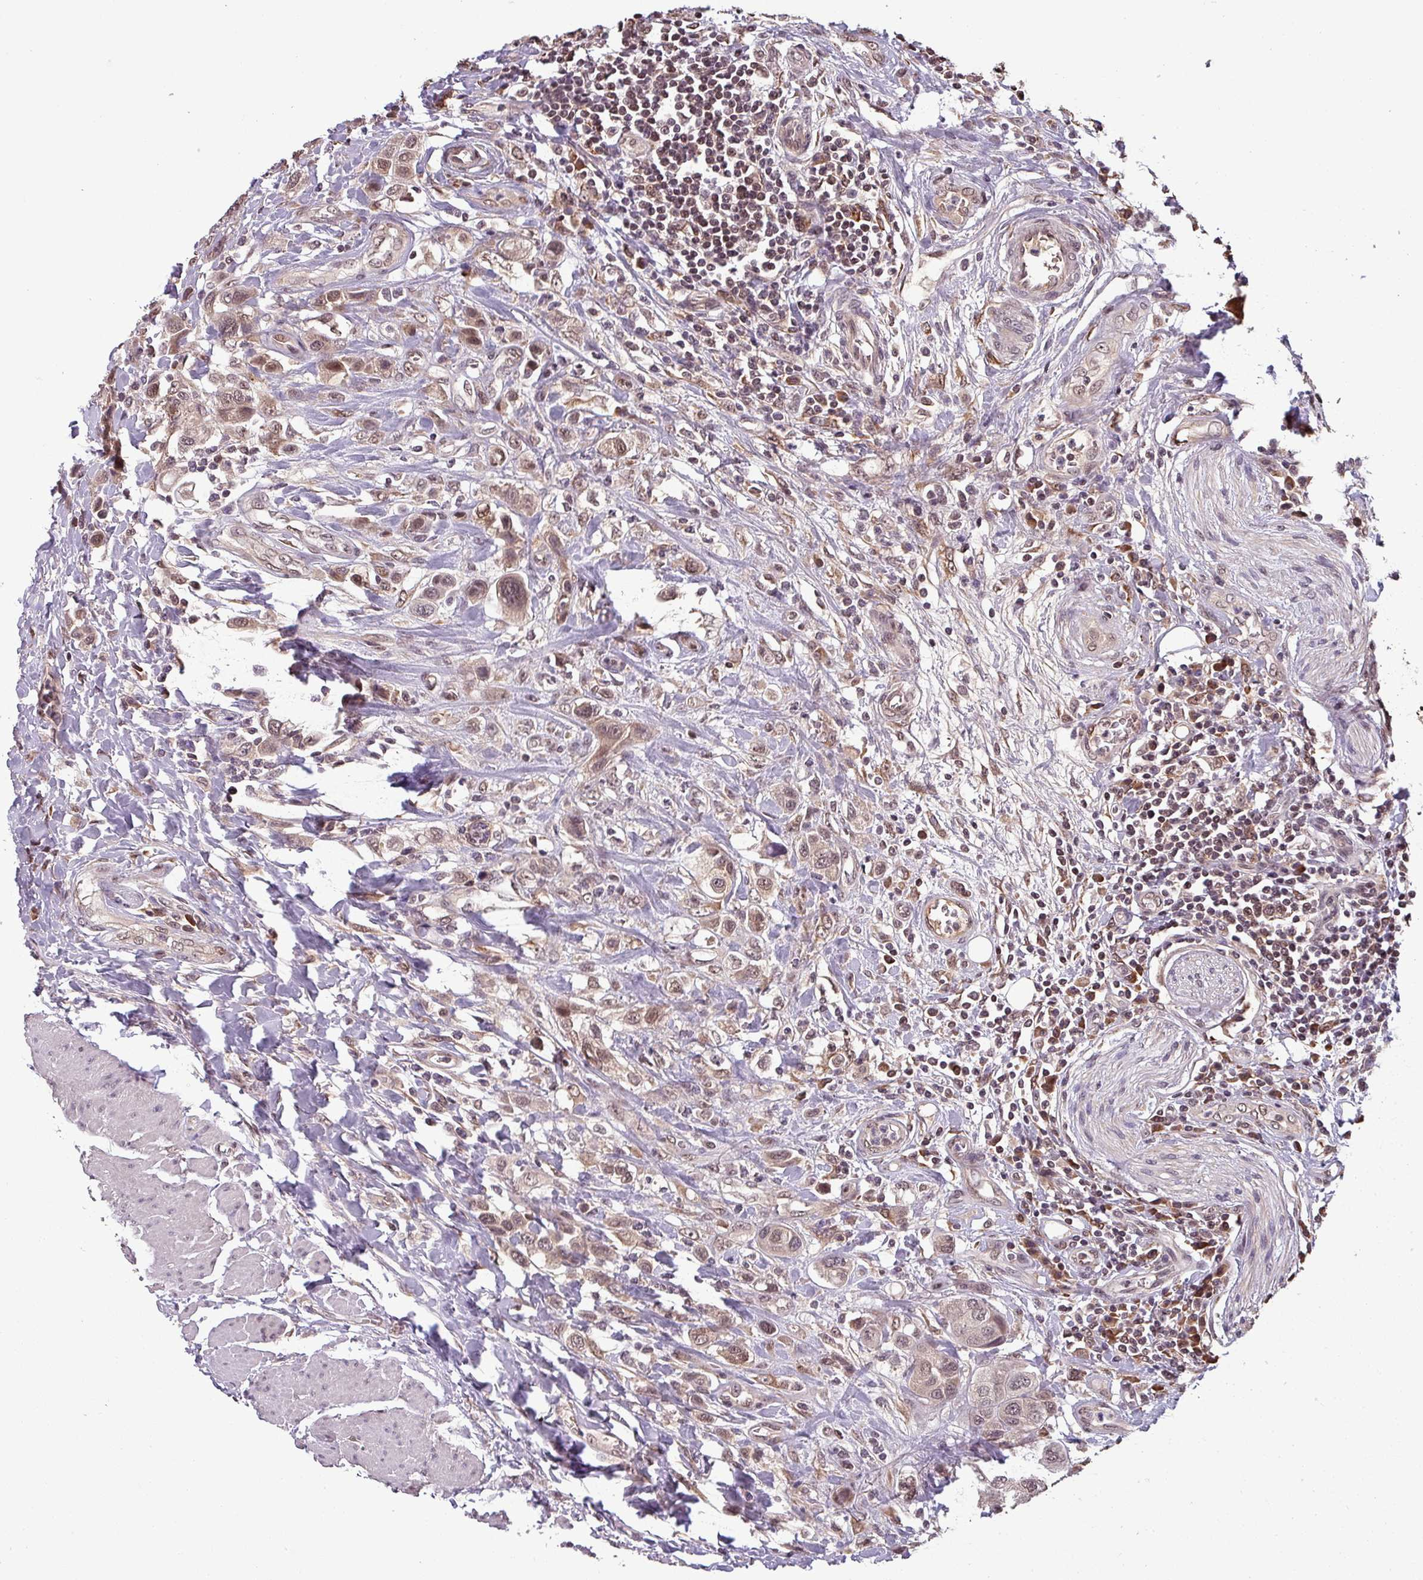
{"staining": {"intensity": "moderate", "quantity": "25%-75%", "location": "nuclear"}, "tissue": "urothelial cancer", "cell_type": "Tumor cells", "image_type": "cancer", "snomed": [{"axis": "morphology", "description": "Urothelial carcinoma, High grade"}, {"axis": "topography", "description": "Urinary bladder"}], "caption": "There is medium levels of moderate nuclear expression in tumor cells of high-grade urothelial carcinoma, as demonstrated by immunohistochemical staining (brown color).", "gene": "NOB1", "patient": {"sex": "male", "age": 50}}